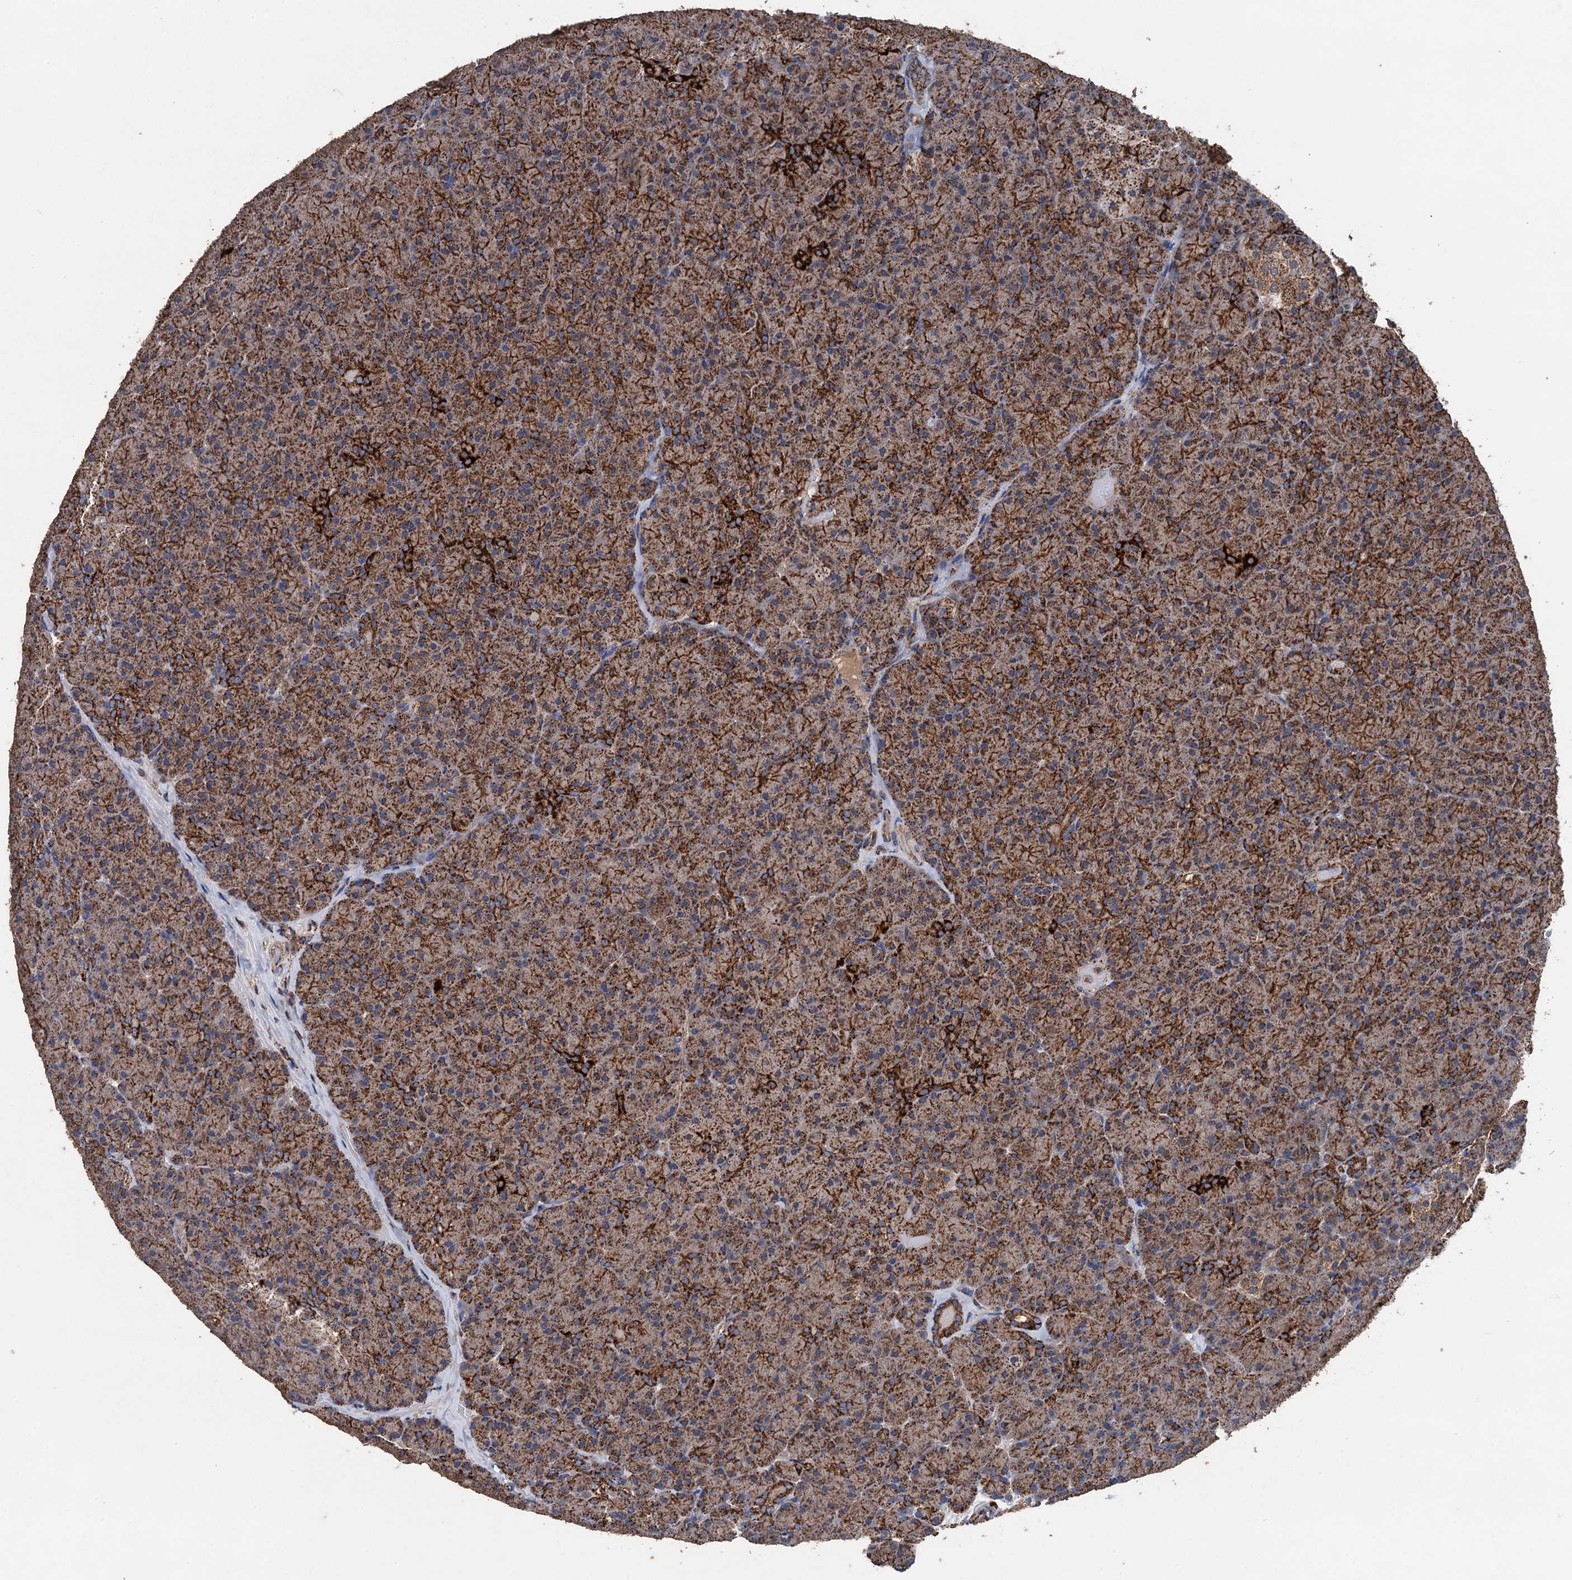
{"staining": {"intensity": "strong", "quantity": ">75%", "location": "cytoplasmic/membranous"}, "tissue": "pancreas", "cell_type": "Exocrine glandular cells", "image_type": "normal", "snomed": [{"axis": "morphology", "description": "Normal tissue, NOS"}, {"axis": "topography", "description": "Pancreas"}], "caption": "Immunohistochemistry (IHC) micrograph of benign pancreas: pancreas stained using immunohistochemistry demonstrates high levels of strong protein expression localized specifically in the cytoplasmic/membranous of exocrine glandular cells, appearing as a cytoplasmic/membranous brown color.", "gene": "DGLUCY", "patient": {"sex": "male", "age": 36}}